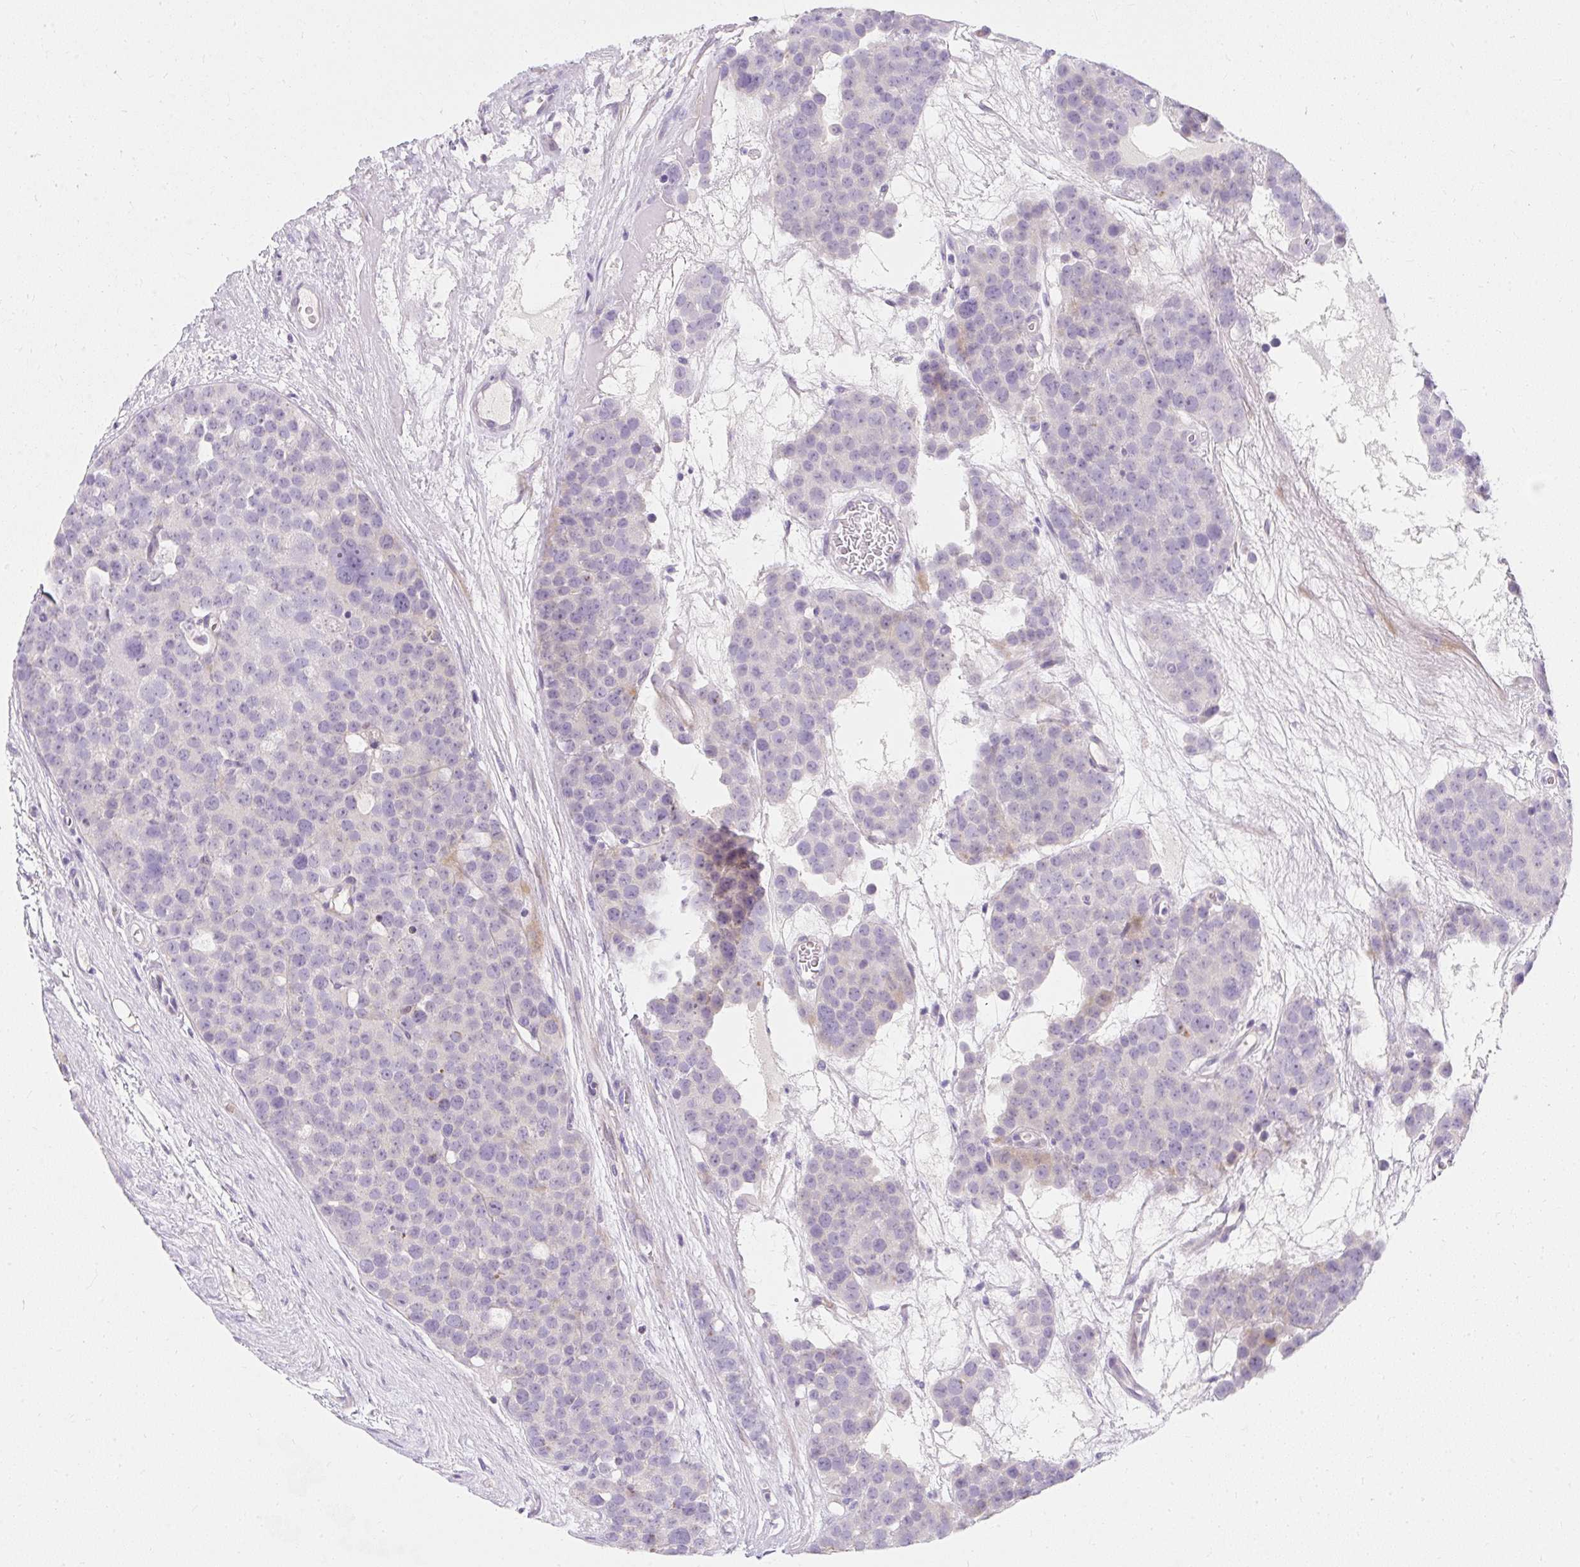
{"staining": {"intensity": "negative", "quantity": "none", "location": "none"}, "tissue": "testis cancer", "cell_type": "Tumor cells", "image_type": "cancer", "snomed": [{"axis": "morphology", "description": "Seminoma, NOS"}, {"axis": "topography", "description": "Testis"}], "caption": "This is an immunohistochemistry micrograph of testis seminoma. There is no positivity in tumor cells.", "gene": "DTX4", "patient": {"sex": "male", "age": 71}}